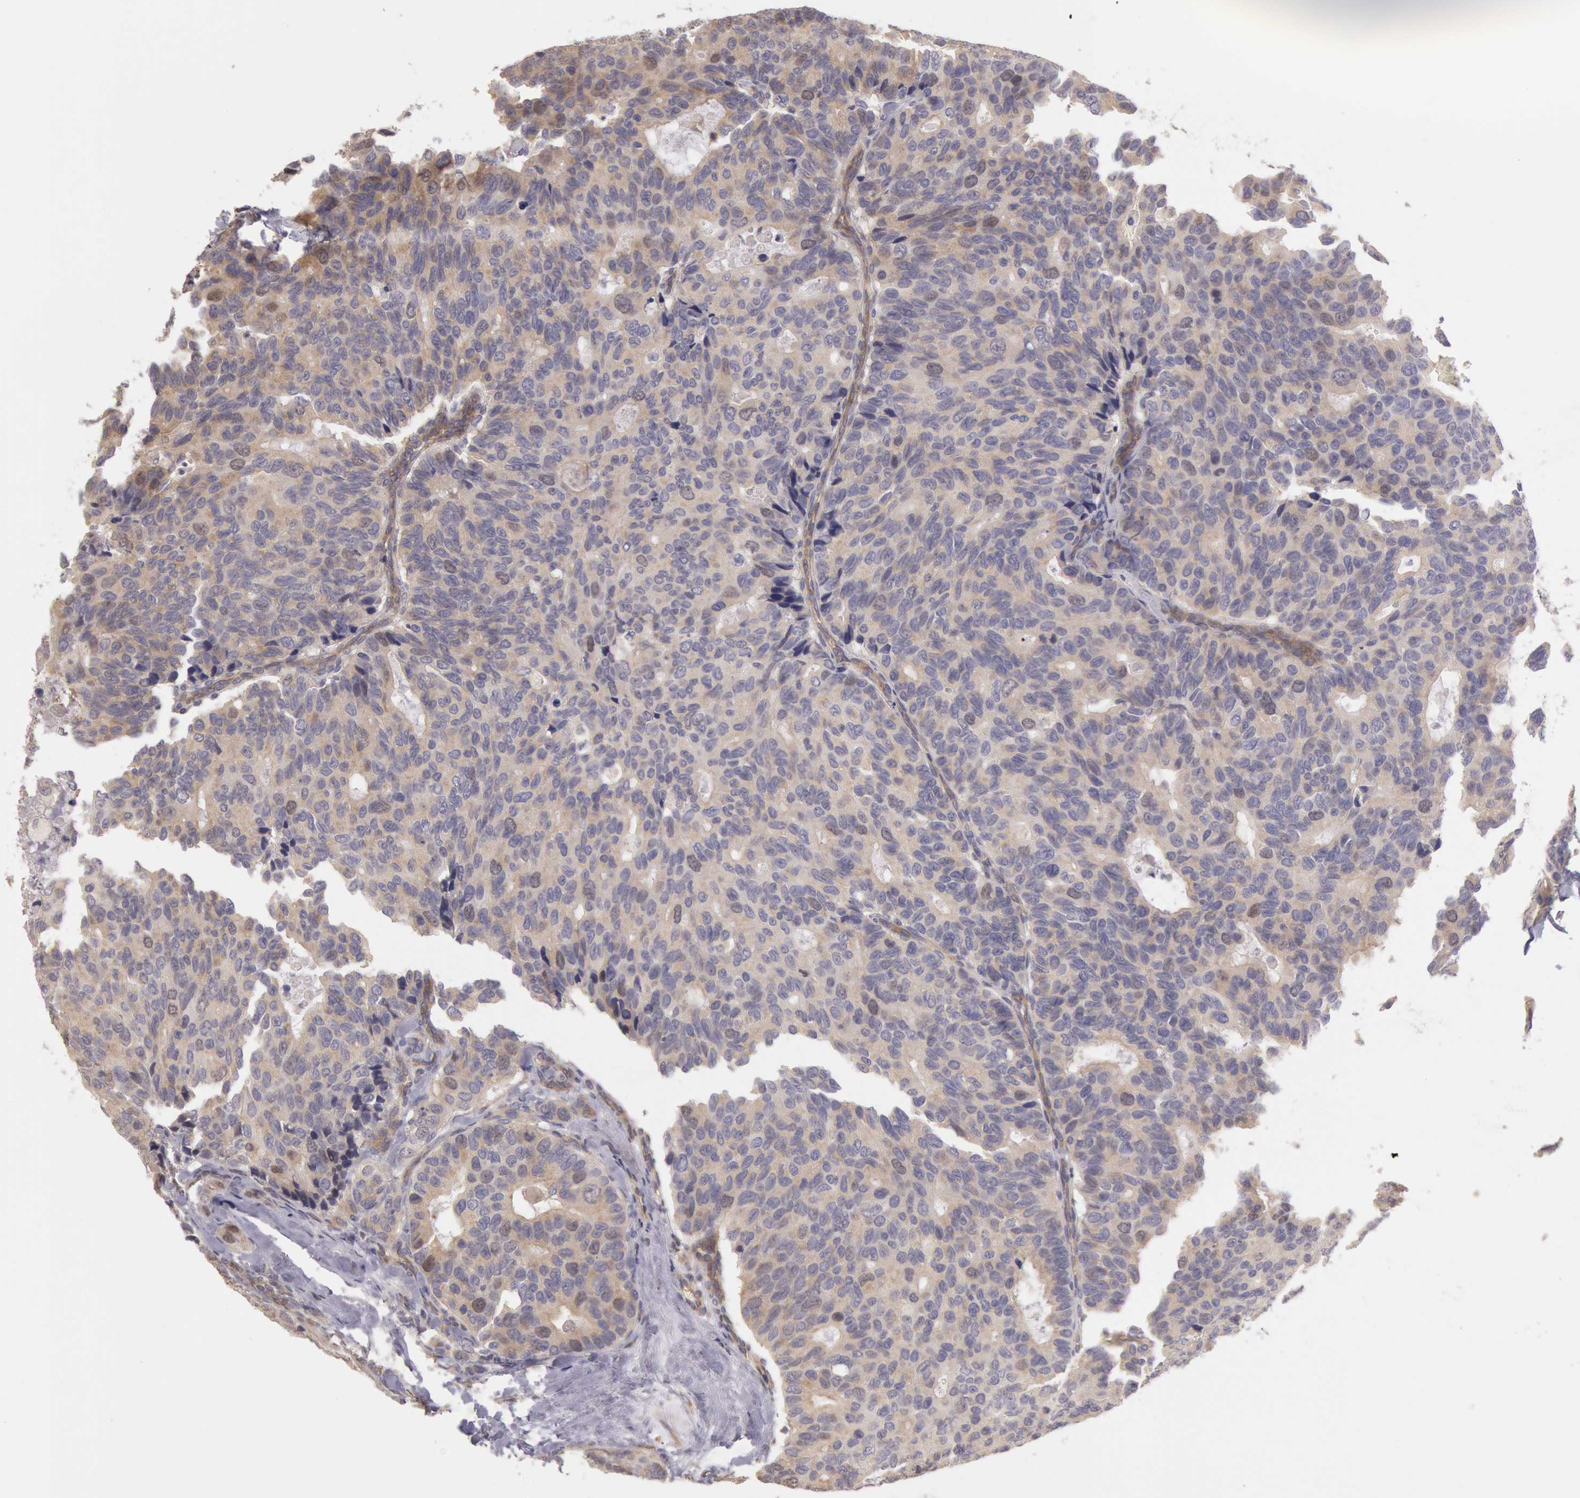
{"staining": {"intensity": "negative", "quantity": "none", "location": "none"}, "tissue": "breast cancer", "cell_type": "Tumor cells", "image_type": "cancer", "snomed": [{"axis": "morphology", "description": "Duct carcinoma"}, {"axis": "topography", "description": "Breast"}], "caption": "Tumor cells are negative for brown protein staining in breast cancer. (DAB IHC visualized using brightfield microscopy, high magnification).", "gene": "AMOTL1", "patient": {"sex": "female", "age": 69}}